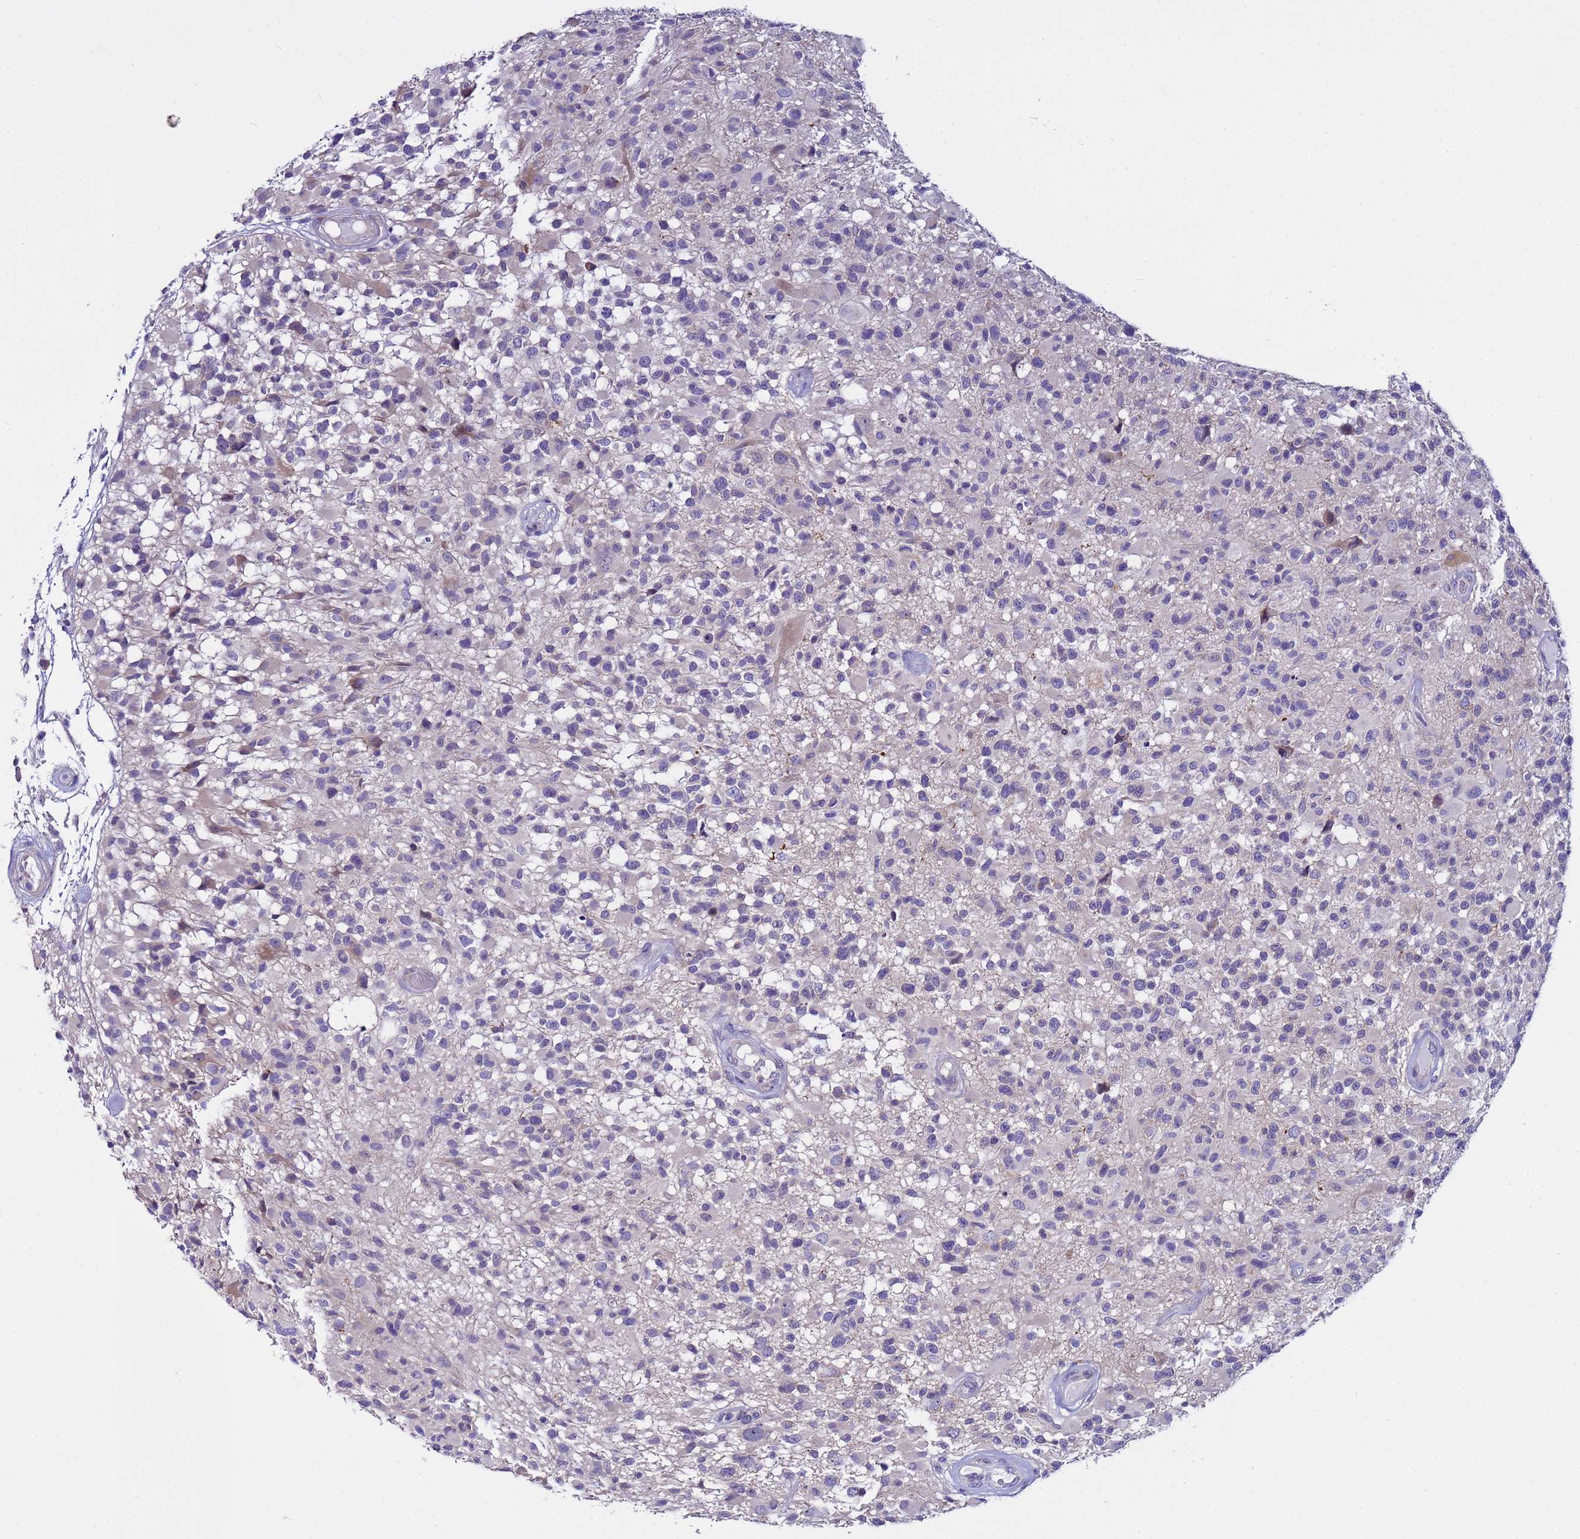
{"staining": {"intensity": "negative", "quantity": "none", "location": "none"}, "tissue": "glioma", "cell_type": "Tumor cells", "image_type": "cancer", "snomed": [{"axis": "morphology", "description": "Glioma, malignant, High grade"}, {"axis": "morphology", "description": "Glioblastoma, NOS"}, {"axis": "topography", "description": "Brain"}], "caption": "A high-resolution photomicrograph shows immunohistochemistry staining of glioblastoma, which displays no significant expression in tumor cells.", "gene": "IGSF11", "patient": {"sex": "male", "age": 60}}